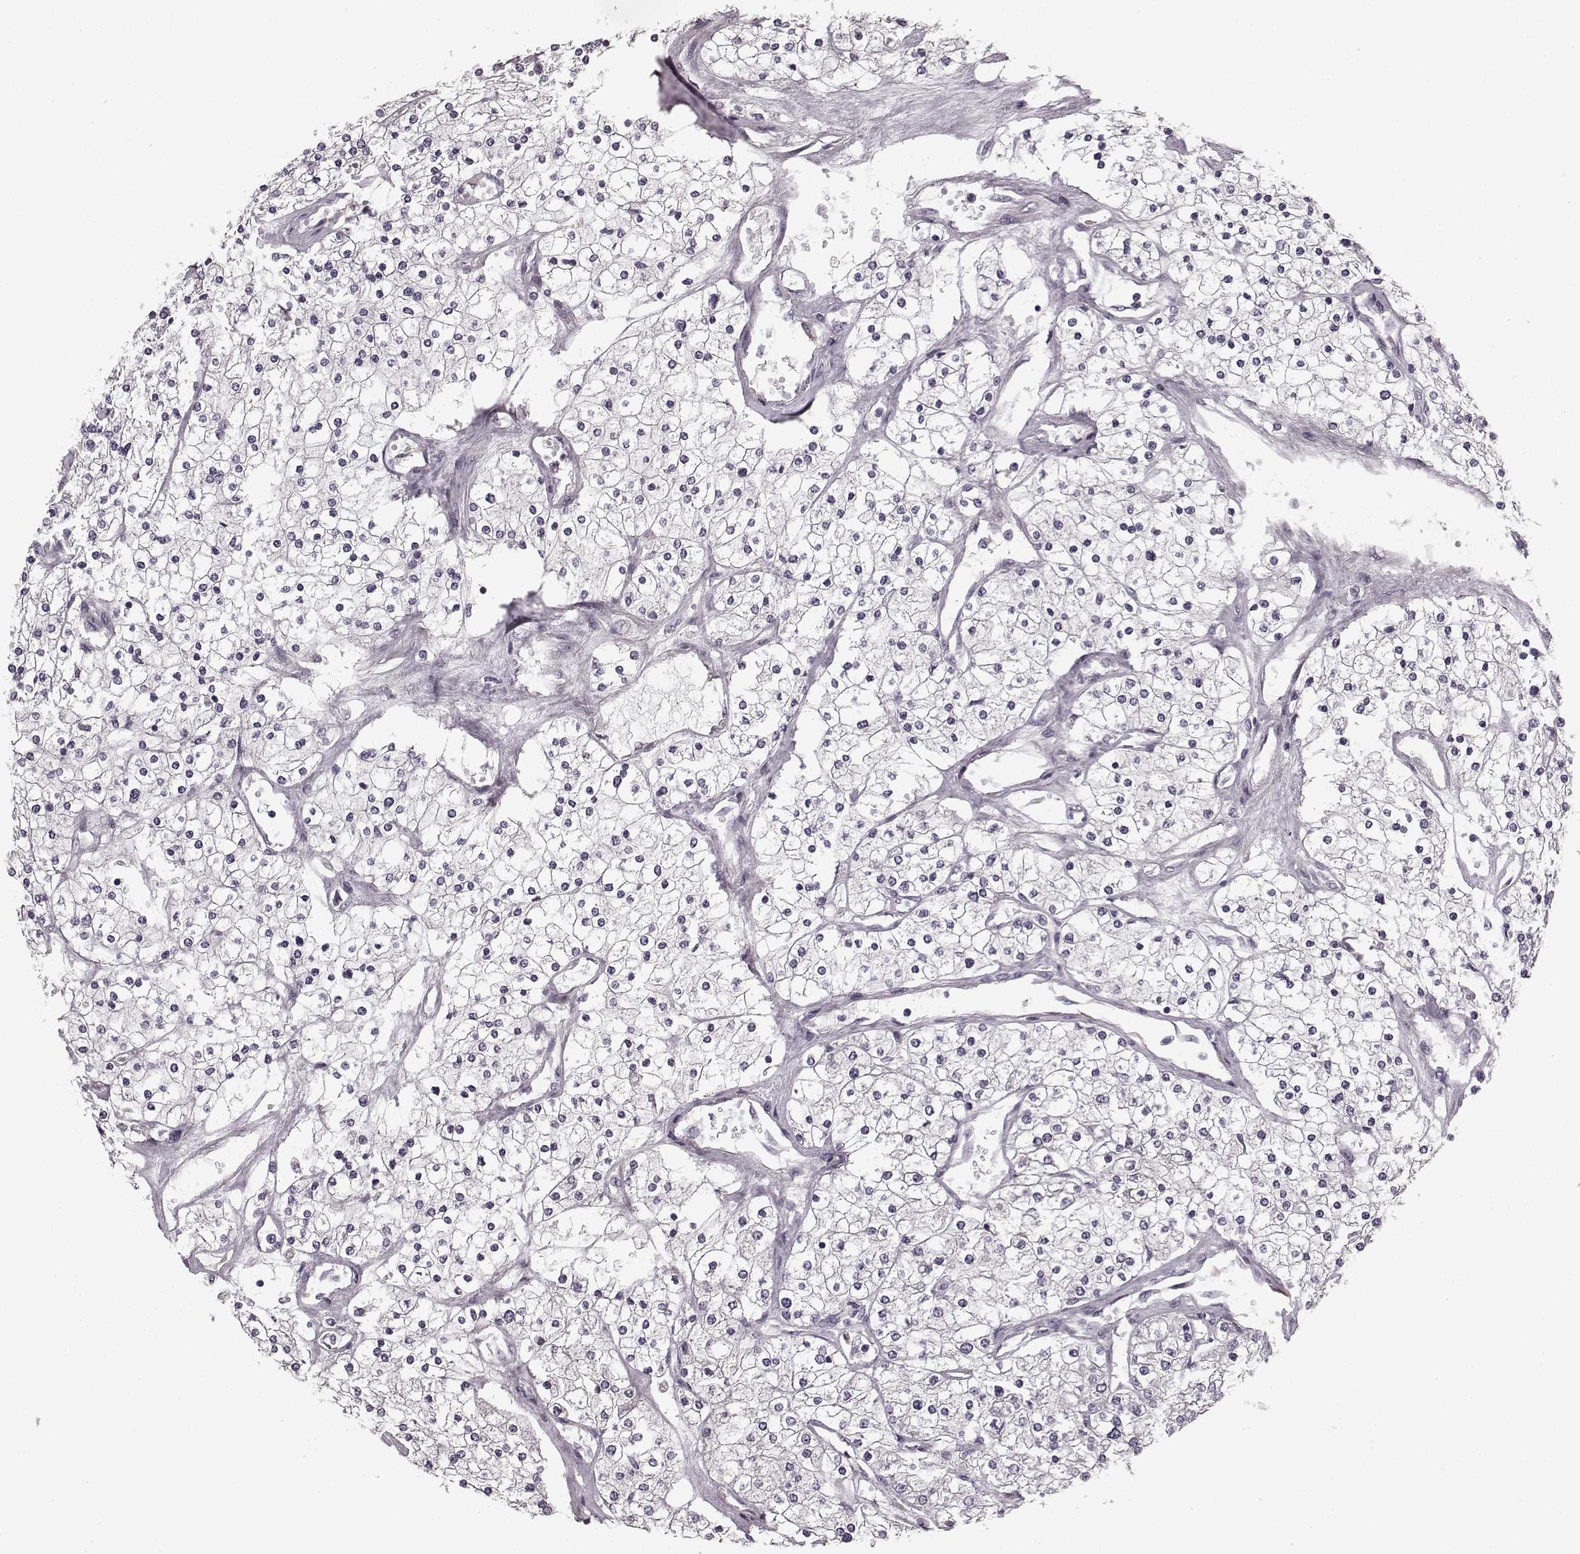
{"staining": {"intensity": "negative", "quantity": "none", "location": "none"}, "tissue": "renal cancer", "cell_type": "Tumor cells", "image_type": "cancer", "snomed": [{"axis": "morphology", "description": "Adenocarcinoma, NOS"}, {"axis": "topography", "description": "Kidney"}], "caption": "Immunohistochemistry of renal adenocarcinoma shows no positivity in tumor cells. (DAB immunohistochemistry, high magnification).", "gene": "FAM234B", "patient": {"sex": "male", "age": 80}}